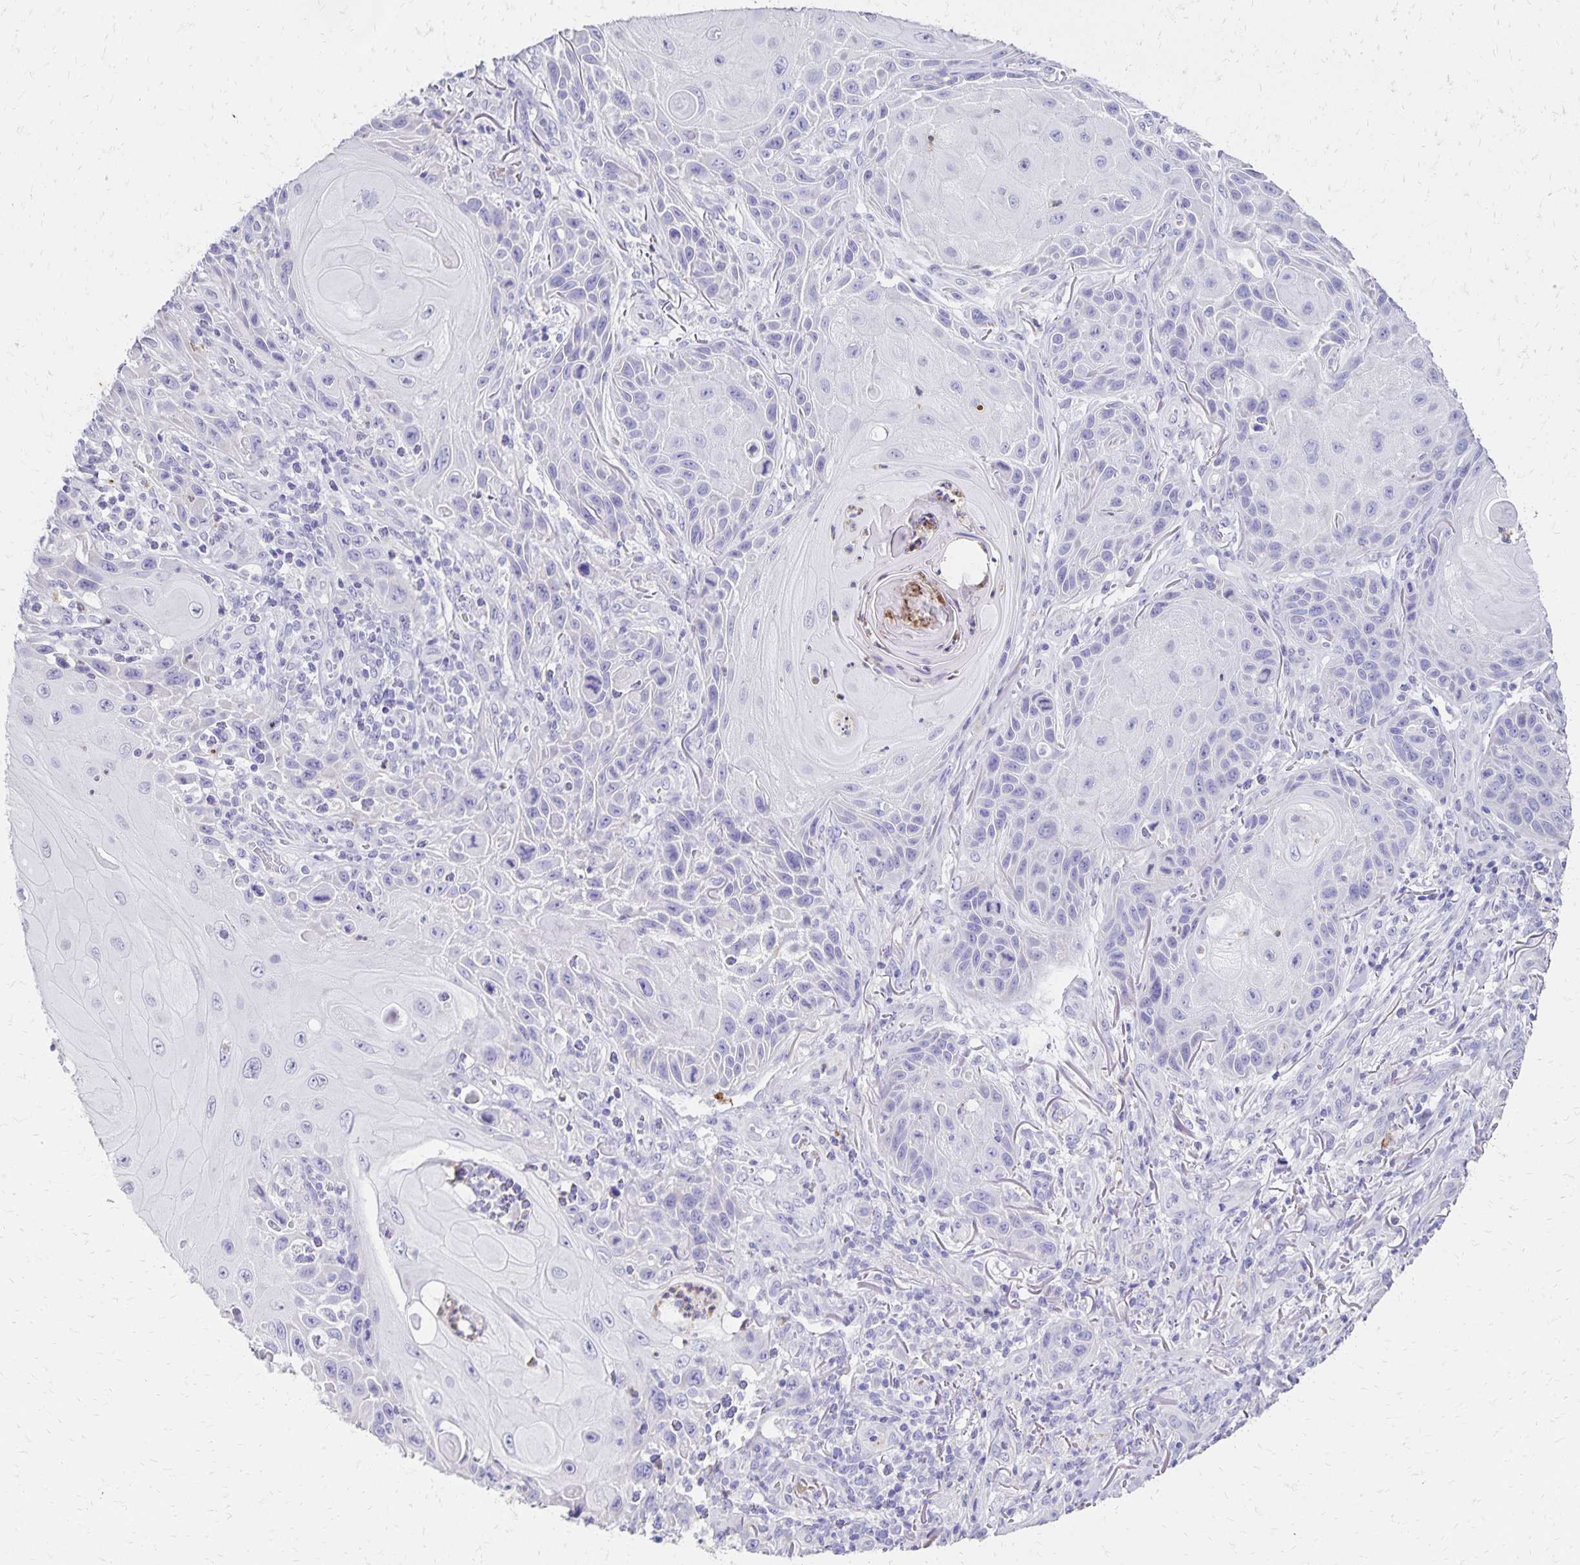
{"staining": {"intensity": "negative", "quantity": "none", "location": "none"}, "tissue": "skin cancer", "cell_type": "Tumor cells", "image_type": "cancer", "snomed": [{"axis": "morphology", "description": "Squamous cell carcinoma, NOS"}, {"axis": "topography", "description": "Skin"}], "caption": "This is a image of immunohistochemistry staining of skin cancer (squamous cell carcinoma), which shows no expression in tumor cells.", "gene": "DYNLT4", "patient": {"sex": "female", "age": 94}}